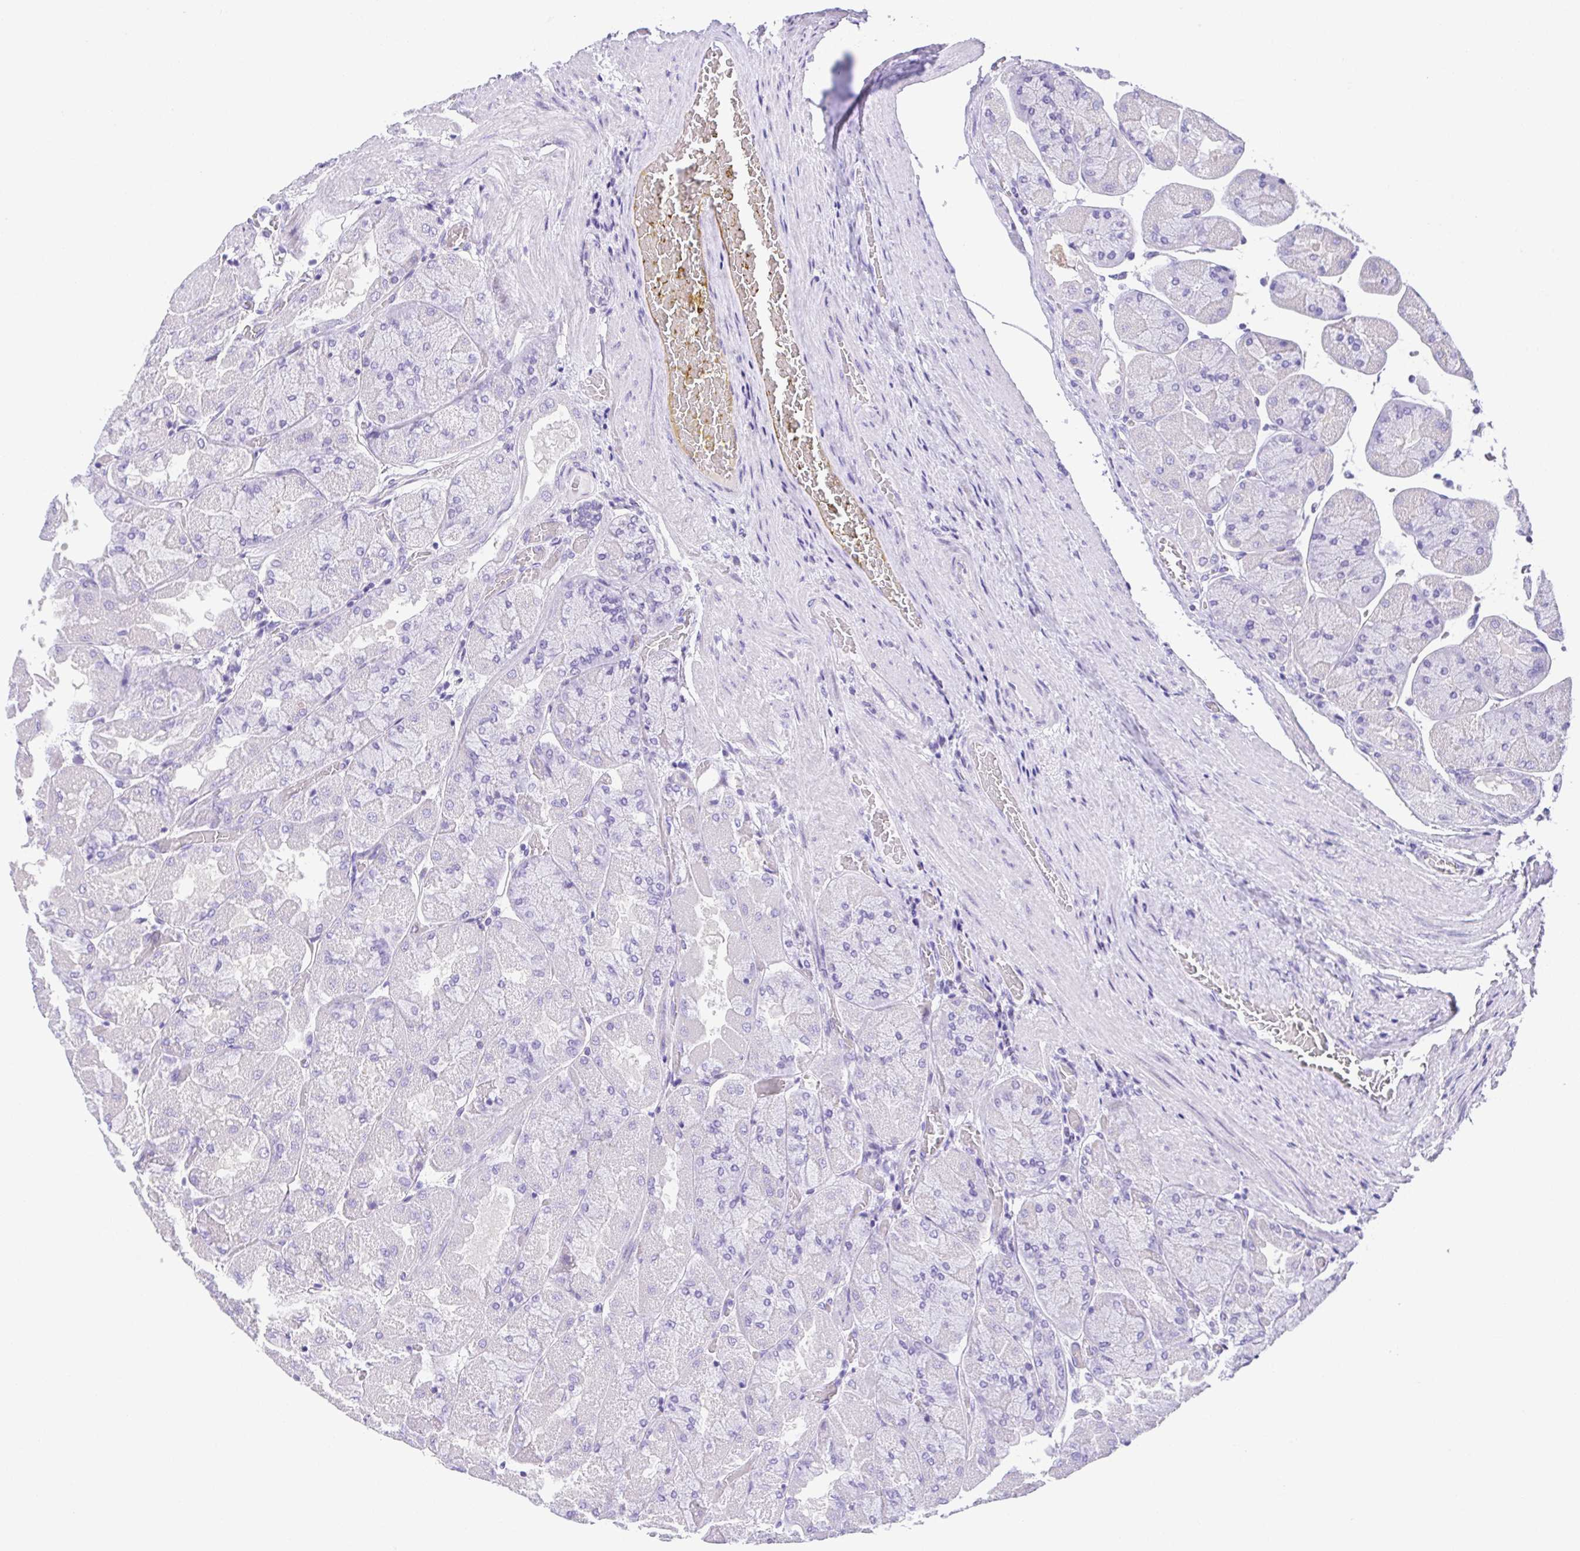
{"staining": {"intensity": "negative", "quantity": "none", "location": "none"}, "tissue": "stomach", "cell_type": "Glandular cells", "image_type": "normal", "snomed": [{"axis": "morphology", "description": "Normal tissue, NOS"}, {"axis": "topography", "description": "Stomach"}], "caption": "DAB immunohistochemical staining of unremarkable stomach demonstrates no significant positivity in glandular cells.", "gene": "LUZP4", "patient": {"sex": "female", "age": 61}}